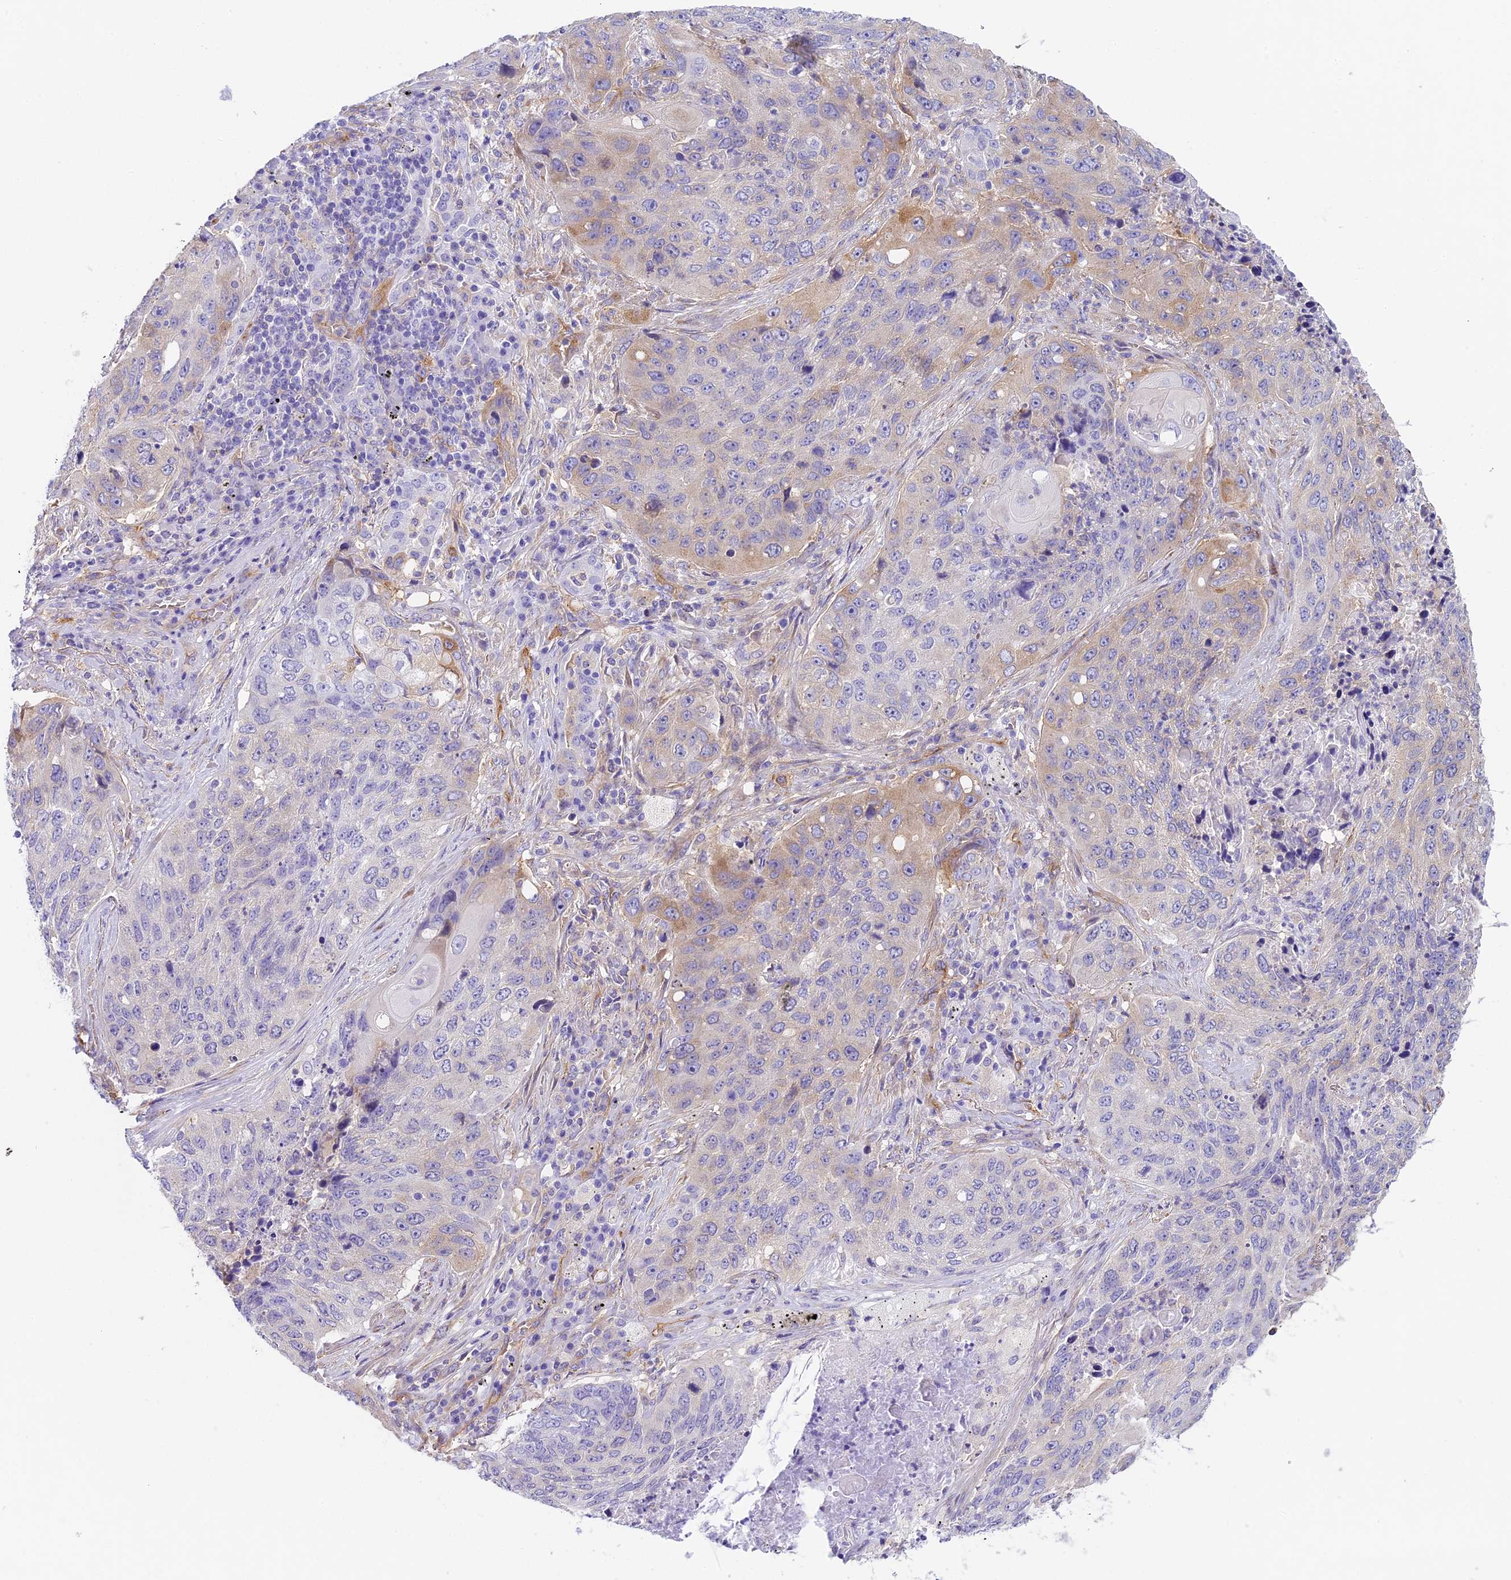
{"staining": {"intensity": "weak", "quantity": "<25%", "location": "cytoplasmic/membranous"}, "tissue": "lung cancer", "cell_type": "Tumor cells", "image_type": "cancer", "snomed": [{"axis": "morphology", "description": "Squamous cell carcinoma, NOS"}, {"axis": "topography", "description": "Lung"}], "caption": "This is an immunohistochemistry (IHC) image of lung cancer (squamous cell carcinoma). There is no positivity in tumor cells.", "gene": "HOMER3", "patient": {"sex": "female", "age": 63}}